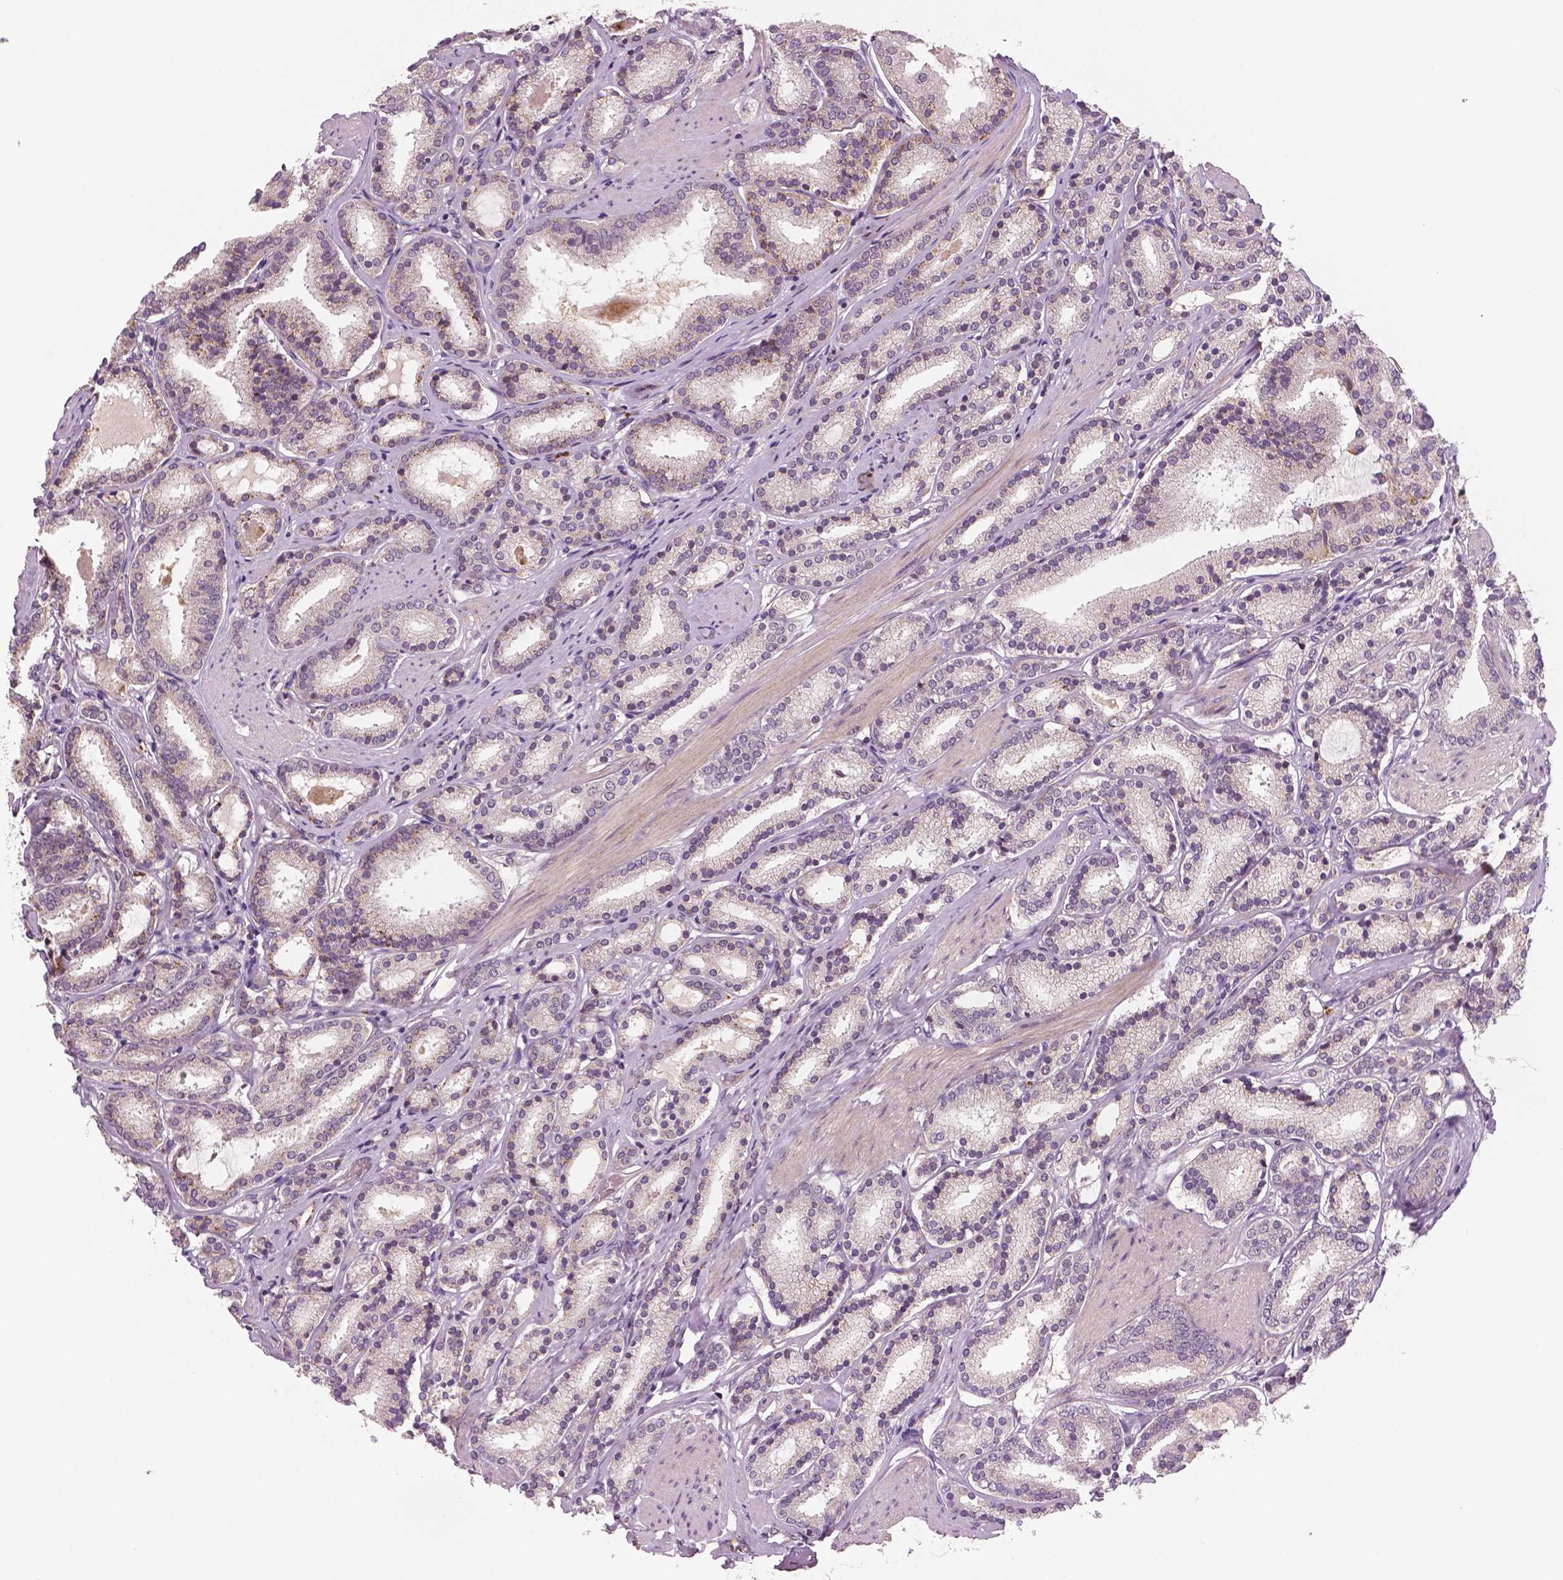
{"staining": {"intensity": "negative", "quantity": "none", "location": "none"}, "tissue": "prostate cancer", "cell_type": "Tumor cells", "image_type": "cancer", "snomed": [{"axis": "morphology", "description": "Adenocarcinoma, High grade"}, {"axis": "topography", "description": "Prostate"}], "caption": "Human prostate cancer stained for a protein using IHC reveals no expression in tumor cells.", "gene": "MKI67", "patient": {"sex": "male", "age": 63}}